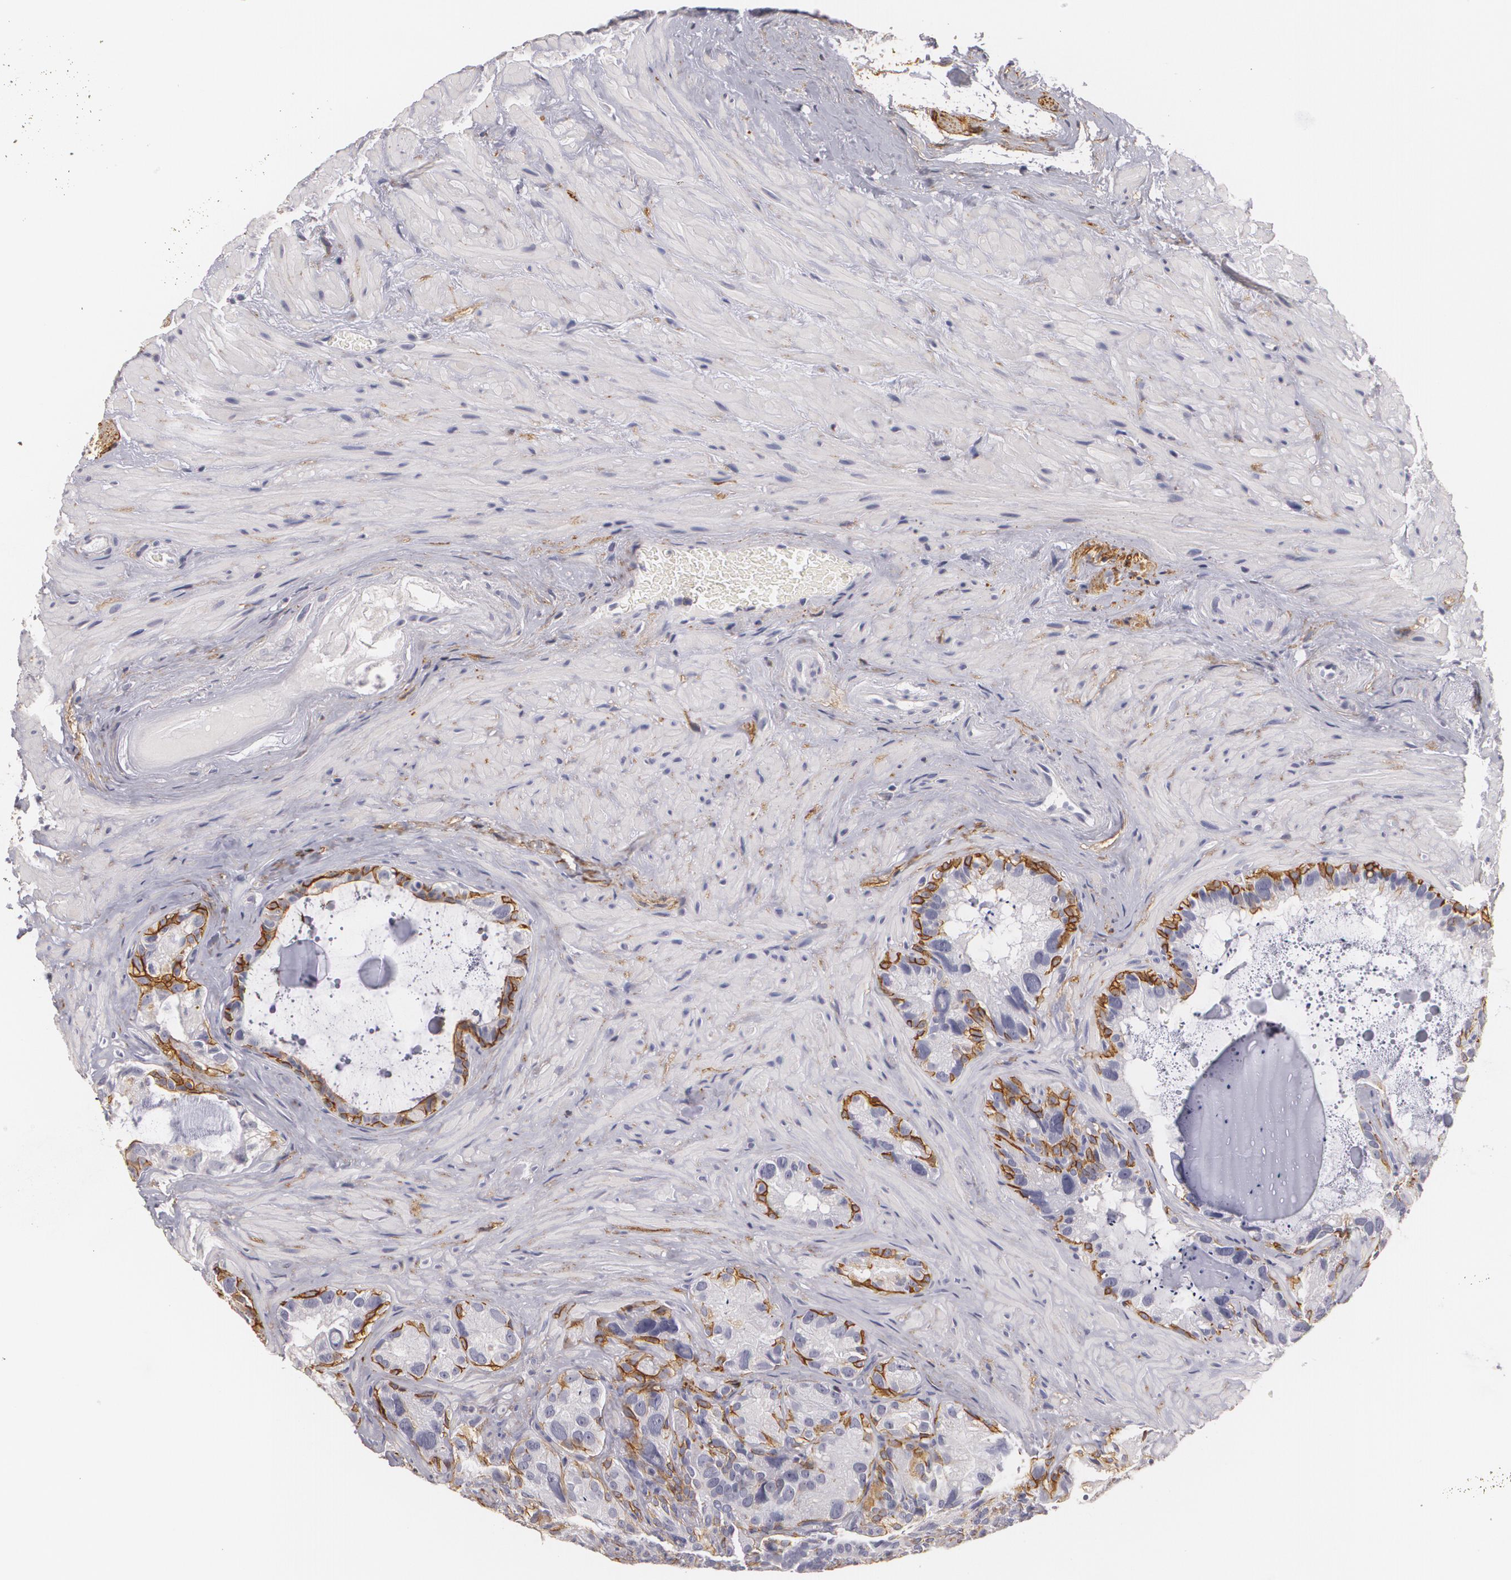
{"staining": {"intensity": "moderate", "quantity": "25%-75%", "location": "cytoplasmic/membranous"}, "tissue": "seminal vesicle", "cell_type": "Glandular cells", "image_type": "normal", "snomed": [{"axis": "morphology", "description": "Normal tissue, NOS"}, {"axis": "topography", "description": "Seminal veicle"}], "caption": "IHC photomicrograph of unremarkable seminal vesicle: seminal vesicle stained using IHC shows medium levels of moderate protein expression localized specifically in the cytoplasmic/membranous of glandular cells, appearing as a cytoplasmic/membranous brown color.", "gene": "NGFR", "patient": {"sex": "male", "age": 63}}